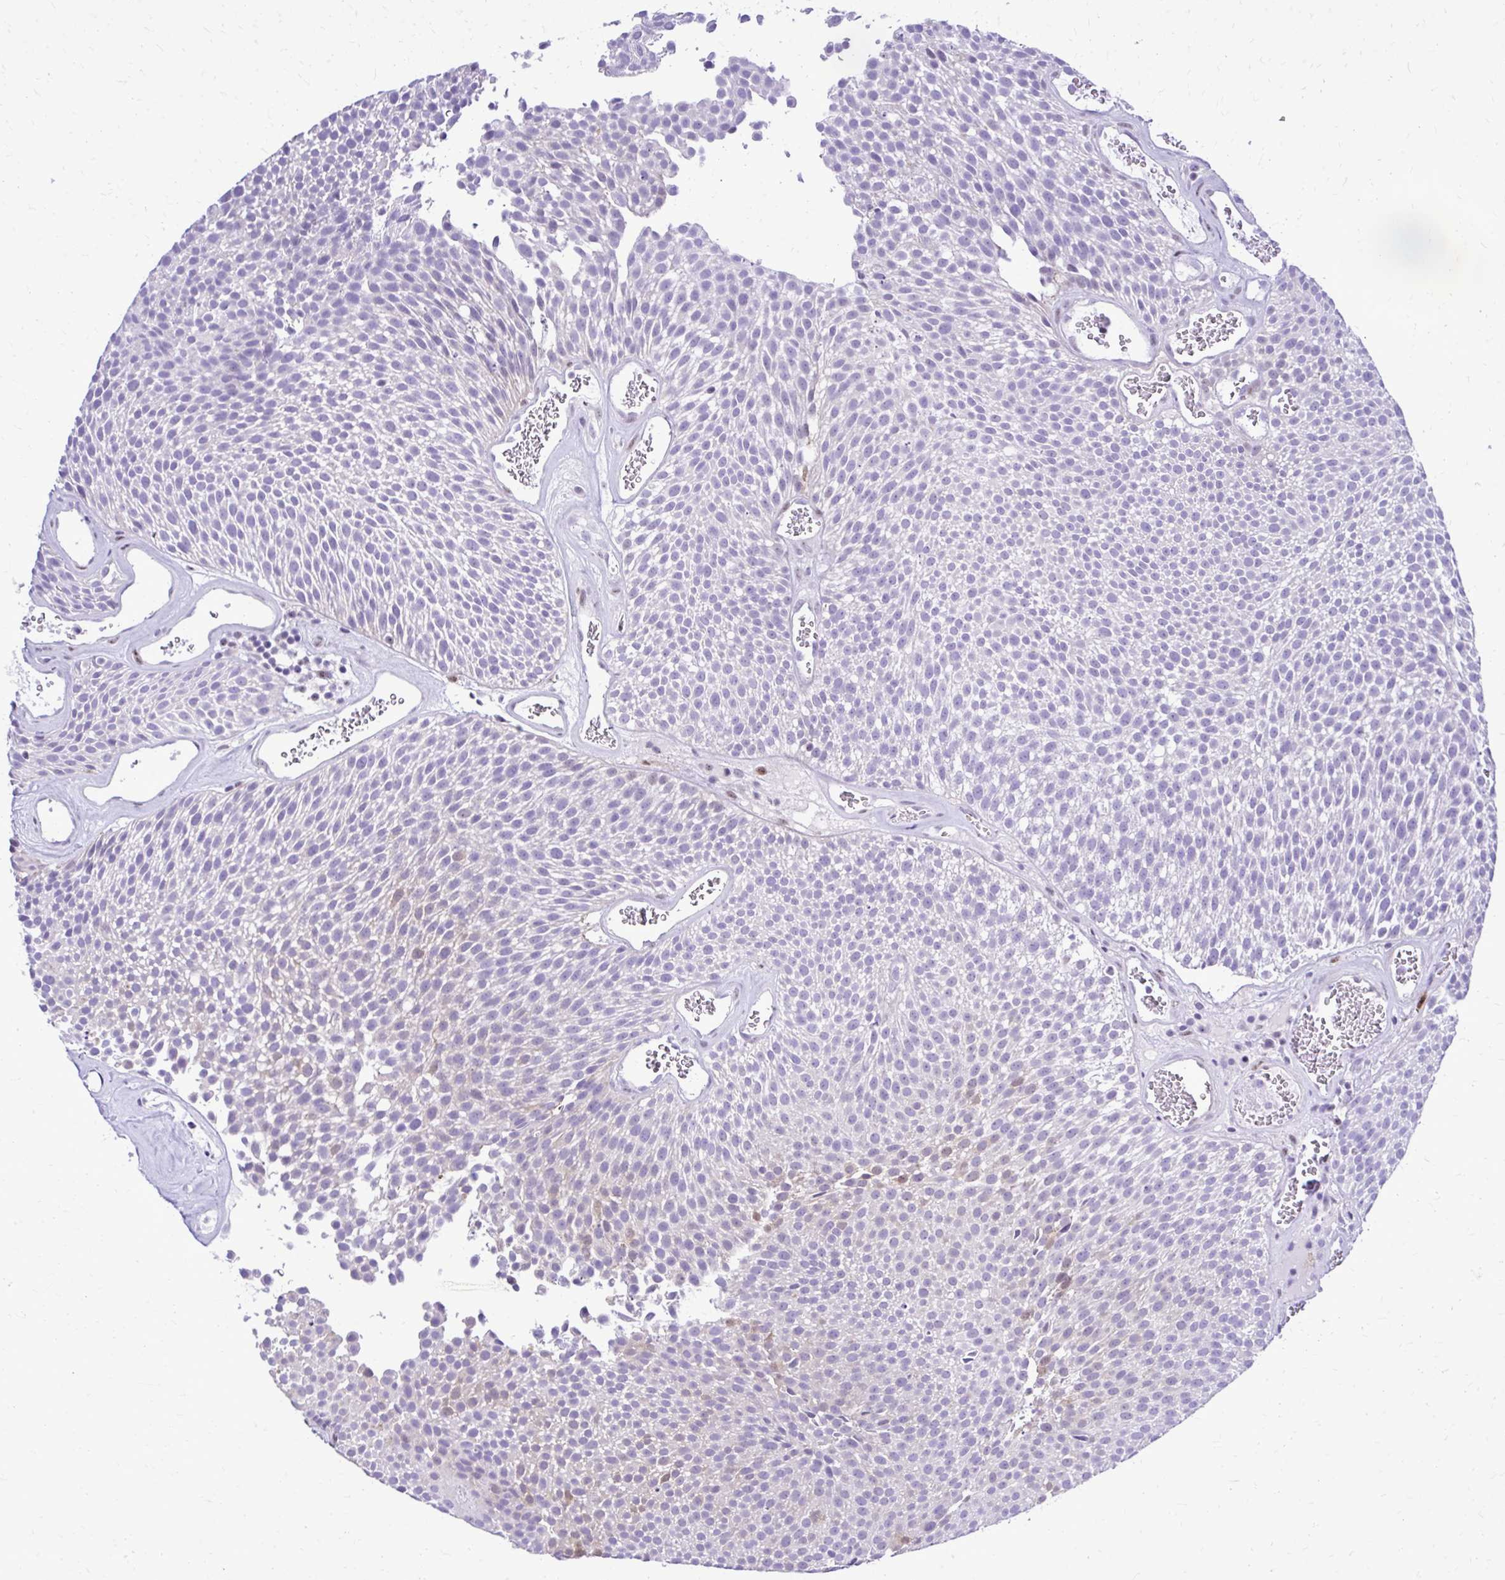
{"staining": {"intensity": "negative", "quantity": "none", "location": "none"}, "tissue": "urothelial cancer", "cell_type": "Tumor cells", "image_type": "cancer", "snomed": [{"axis": "morphology", "description": "Urothelial carcinoma, Low grade"}, {"axis": "topography", "description": "Urinary bladder"}], "caption": "There is no significant staining in tumor cells of low-grade urothelial carcinoma. The staining was performed using DAB (3,3'-diaminobenzidine) to visualize the protein expression in brown, while the nuclei were stained in blue with hematoxylin (Magnification: 20x).", "gene": "RASL11B", "patient": {"sex": "female", "age": 79}}